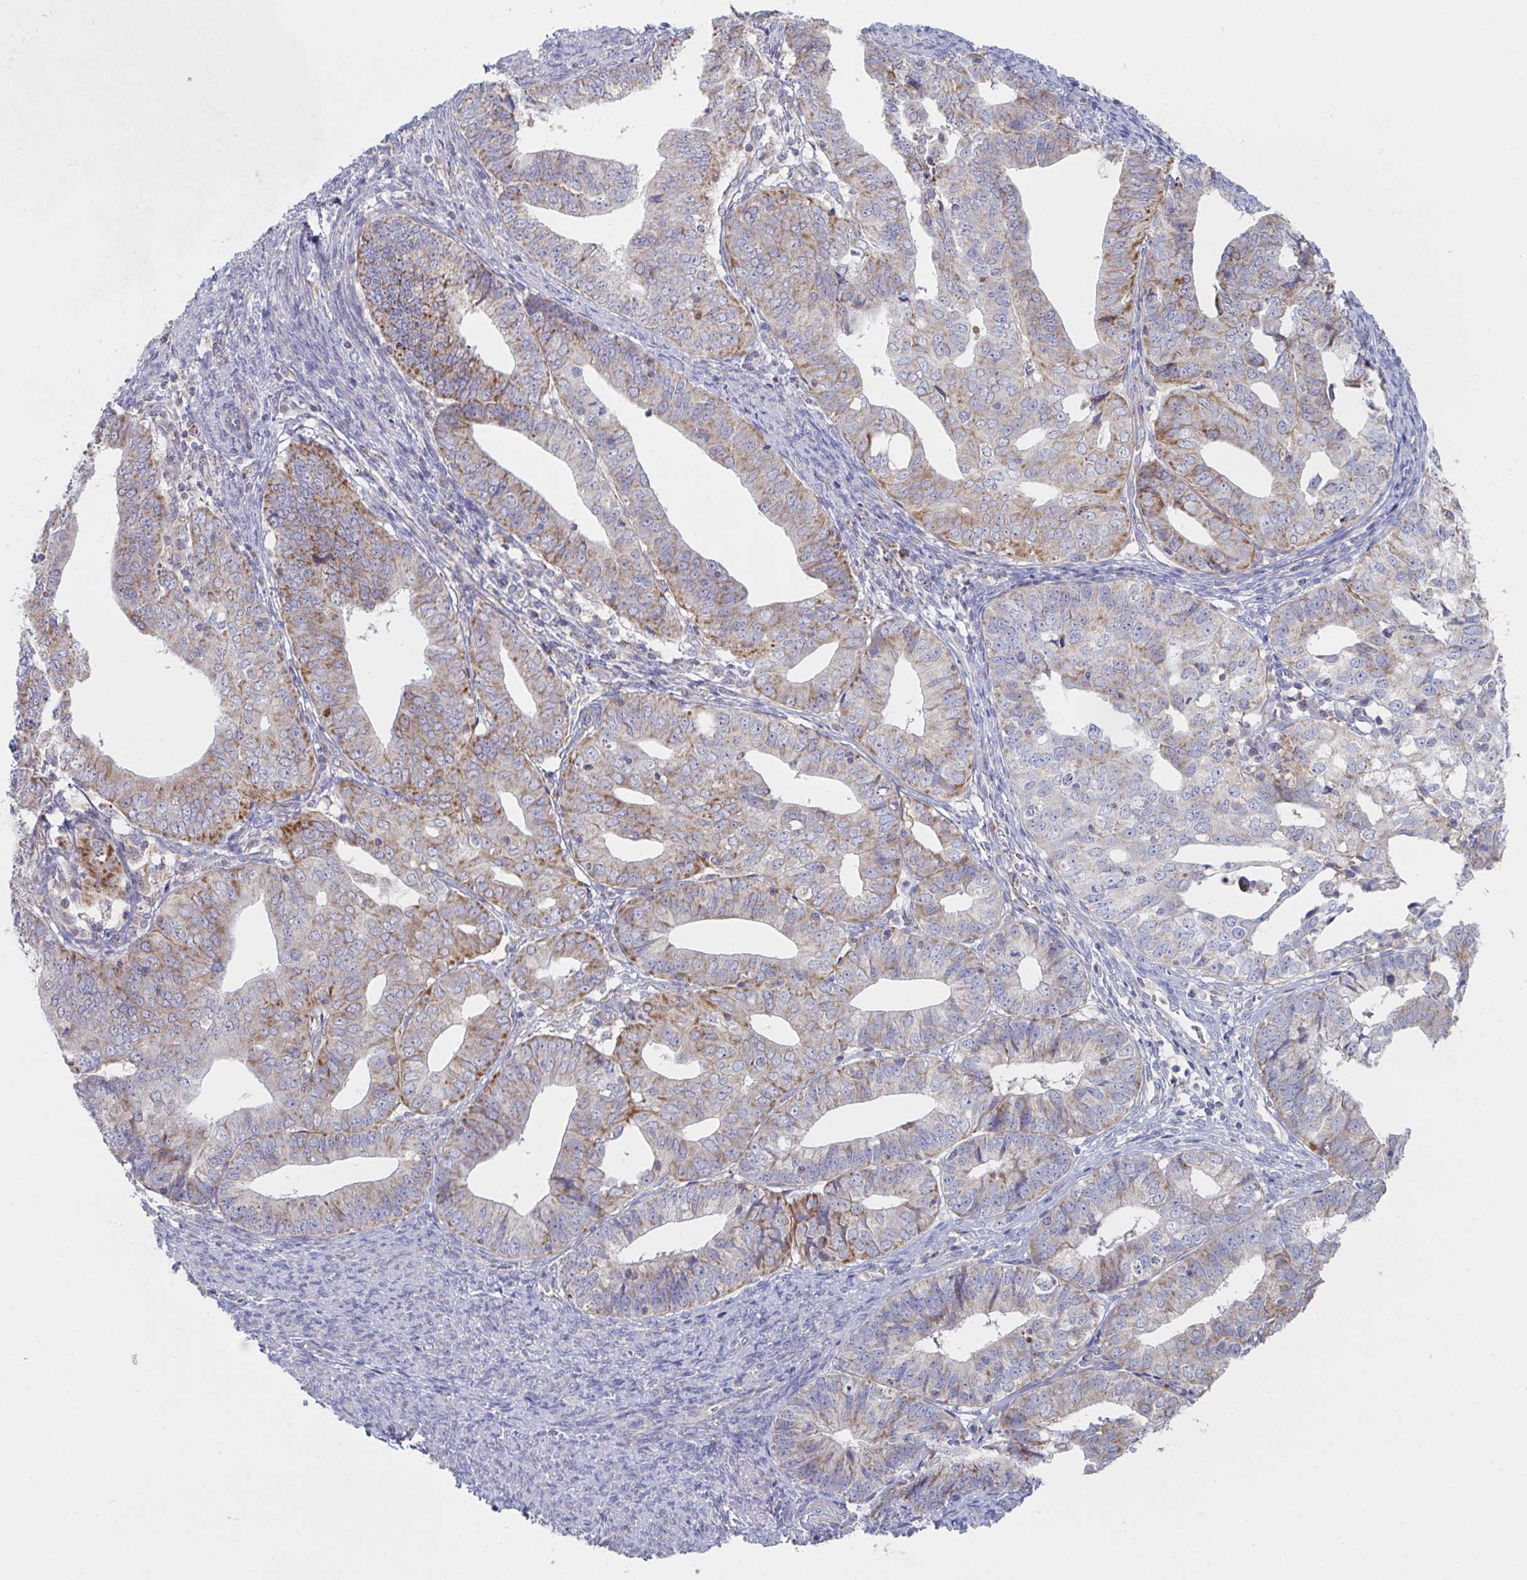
{"staining": {"intensity": "moderate", "quantity": "25%-75%", "location": "cytoplasmic/membranous"}, "tissue": "endometrial cancer", "cell_type": "Tumor cells", "image_type": "cancer", "snomed": [{"axis": "morphology", "description": "Adenocarcinoma, NOS"}, {"axis": "topography", "description": "Endometrium"}], "caption": "Endometrial cancer stained with a protein marker shows moderate staining in tumor cells.", "gene": "NDUFA7", "patient": {"sex": "female", "age": 56}}